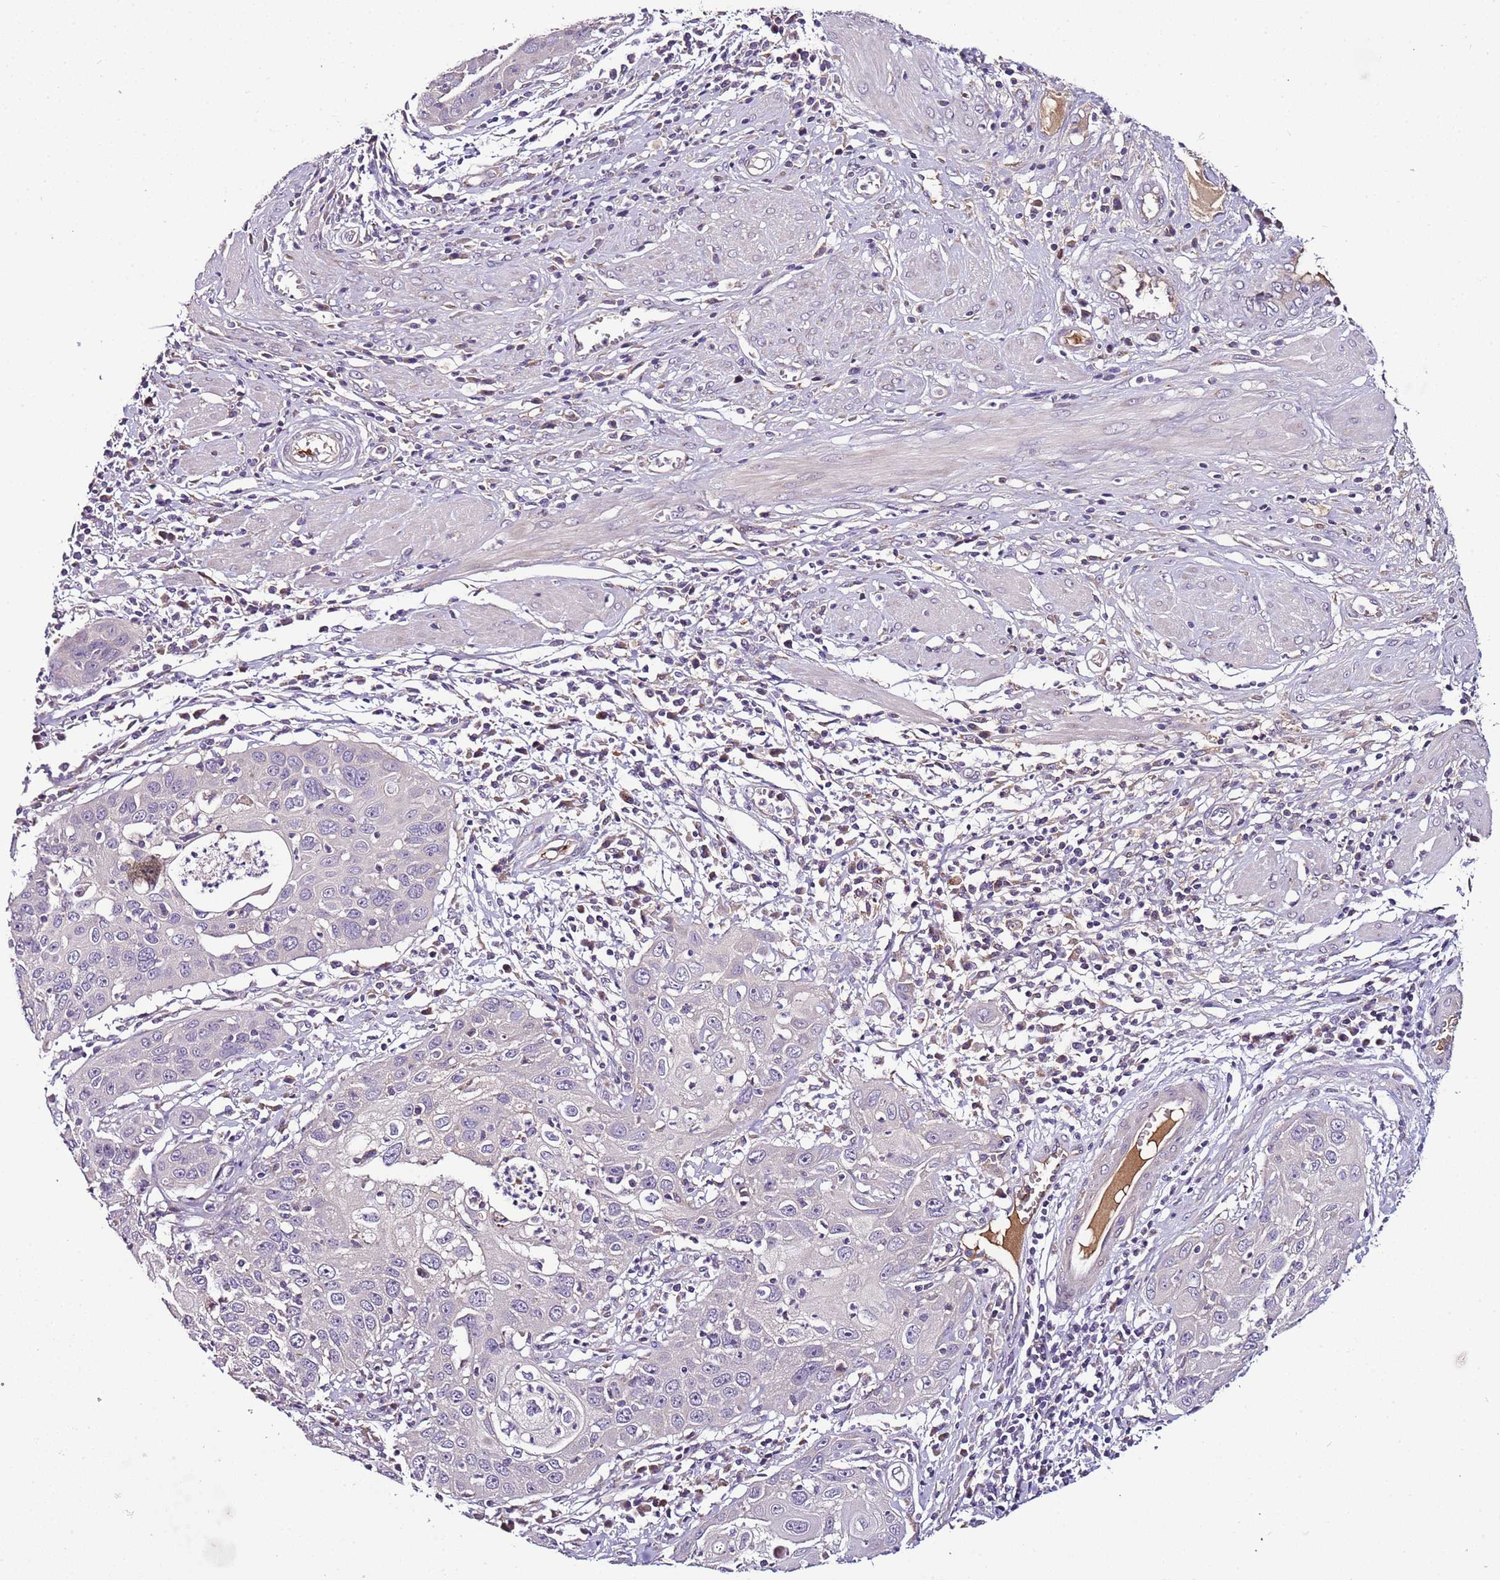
{"staining": {"intensity": "negative", "quantity": "none", "location": "none"}, "tissue": "cervical cancer", "cell_type": "Tumor cells", "image_type": "cancer", "snomed": [{"axis": "morphology", "description": "Squamous cell carcinoma, NOS"}, {"axis": "topography", "description": "Cervix"}], "caption": "The image reveals no significant positivity in tumor cells of cervical squamous cell carcinoma. (DAB (3,3'-diaminobenzidine) IHC, high magnification).", "gene": "FAM20A", "patient": {"sex": "female", "age": 36}}